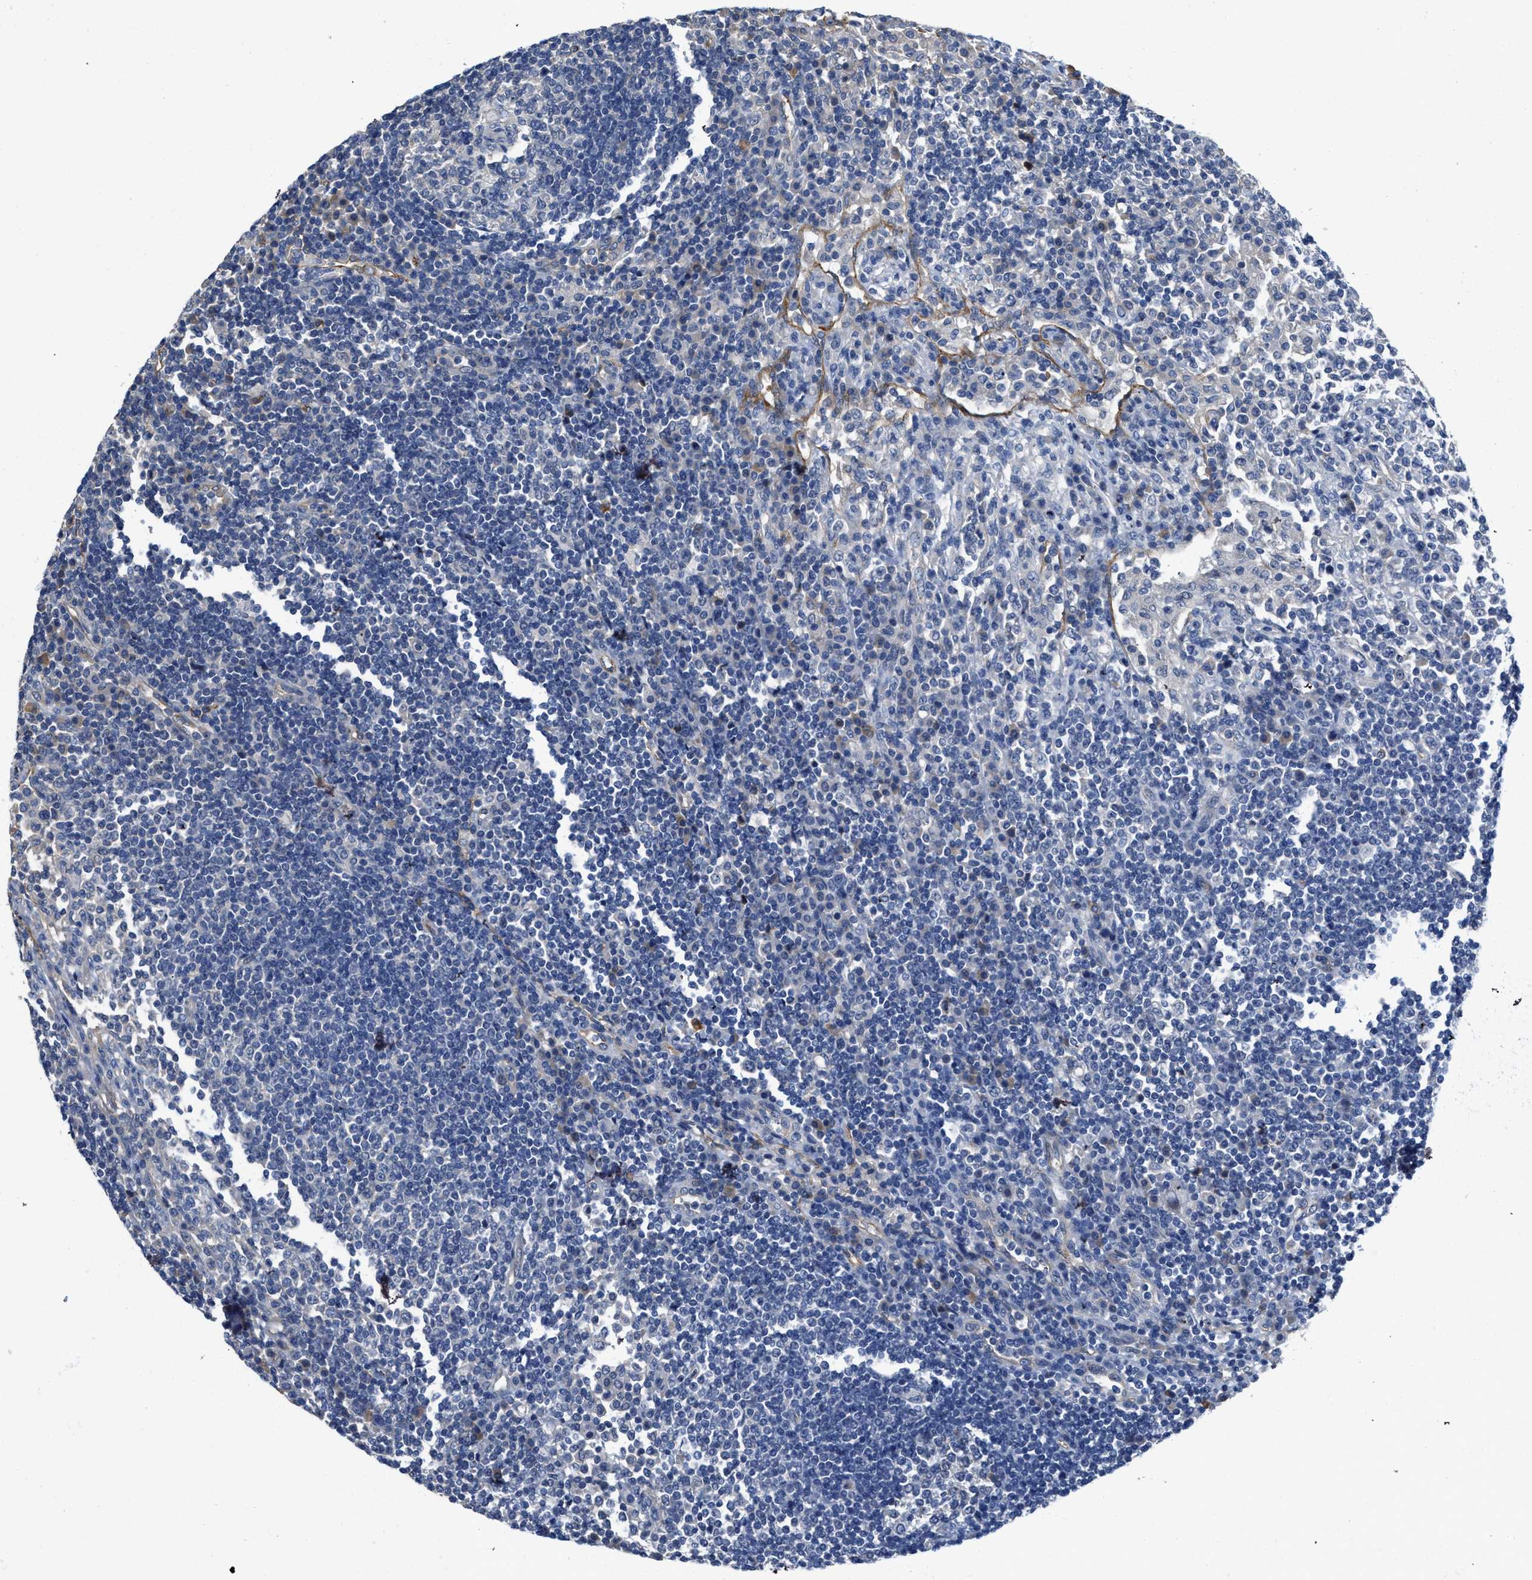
{"staining": {"intensity": "negative", "quantity": "none", "location": "none"}, "tissue": "lymph node", "cell_type": "Germinal center cells", "image_type": "normal", "snomed": [{"axis": "morphology", "description": "Normal tissue, NOS"}, {"axis": "topography", "description": "Lymph node"}], "caption": "An immunohistochemistry image of benign lymph node is shown. There is no staining in germinal center cells of lymph node.", "gene": "C22orf42", "patient": {"sex": "female", "age": 53}}